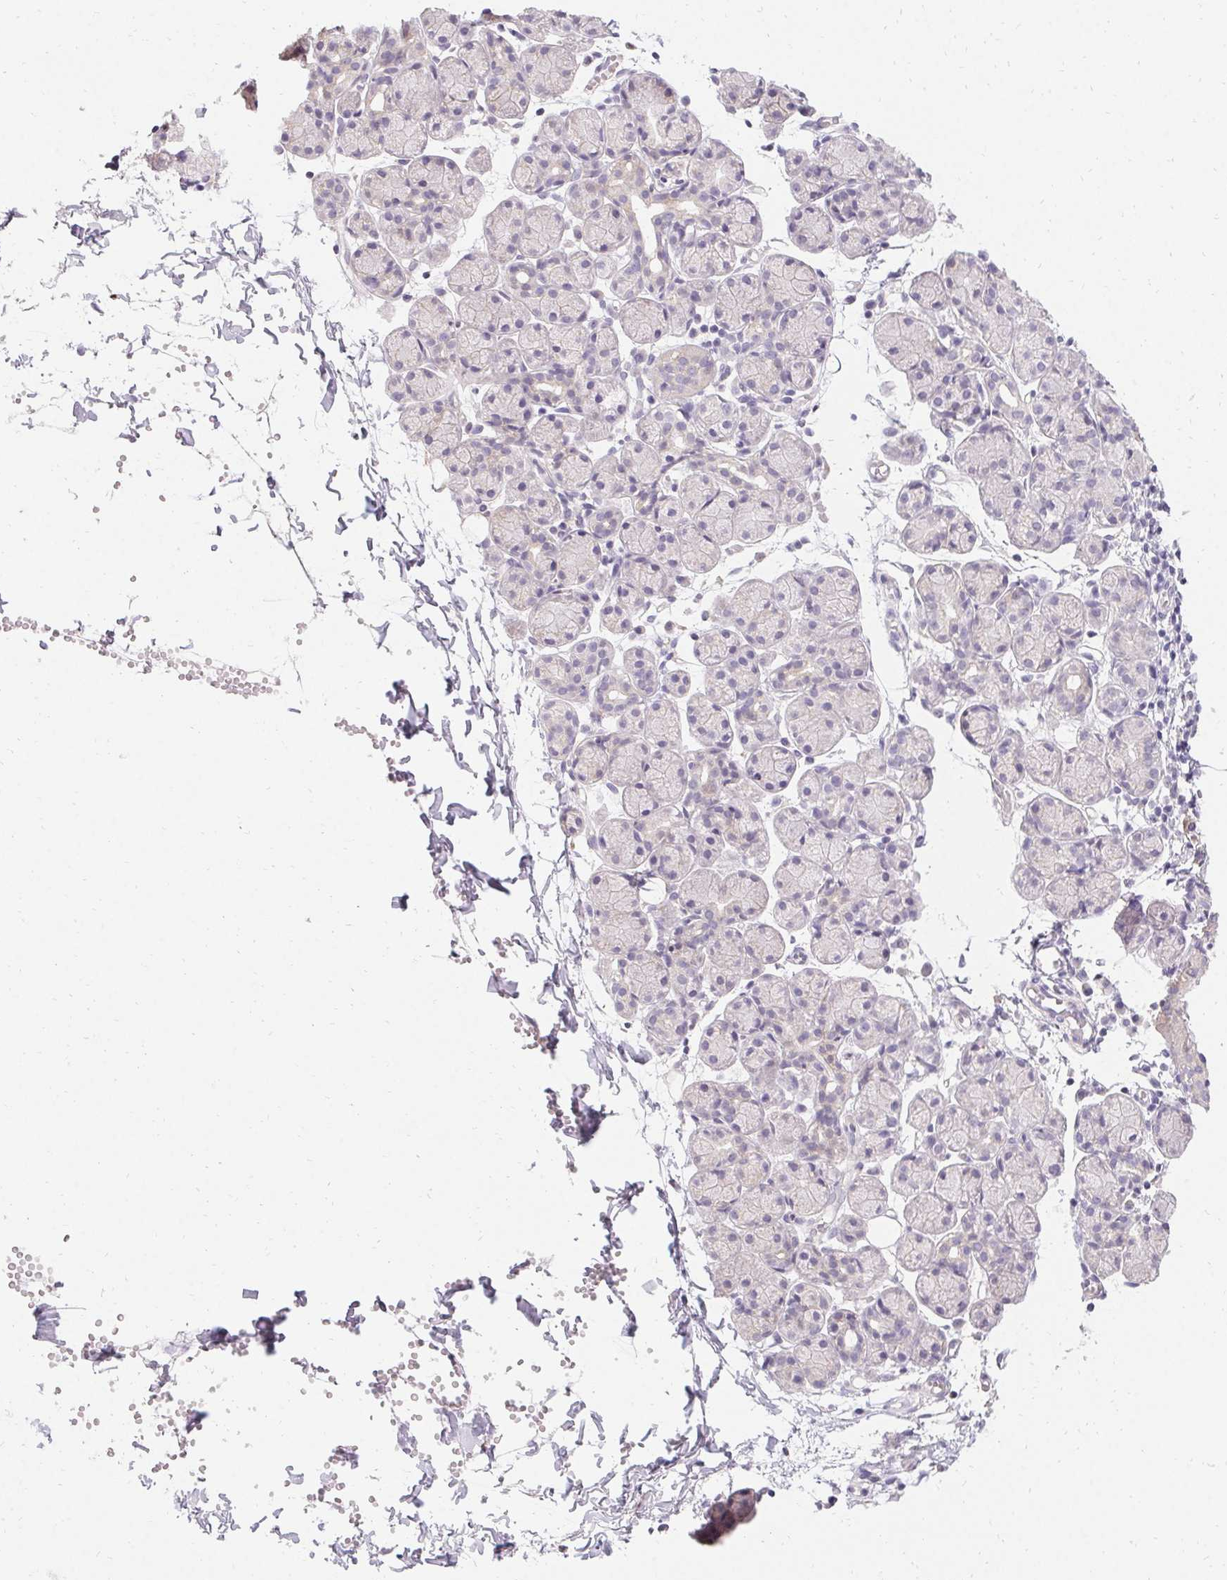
{"staining": {"intensity": "negative", "quantity": "none", "location": "none"}, "tissue": "salivary gland", "cell_type": "Glandular cells", "image_type": "normal", "snomed": [{"axis": "morphology", "description": "Normal tissue, NOS"}, {"axis": "morphology", "description": "Inflammation, NOS"}, {"axis": "topography", "description": "Lymph node"}, {"axis": "topography", "description": "Salivary gland"}], "caption": "High magnification brightfield microscopy of unremarkable salivary gland stained with DAB (3,3'-diaminobenzidine) (brown) and counterstained with hematoxylin (blue): glandular cells show no significant positivity.", "gene": "HSD17B3", "patient": {"sex": "male", "age": 3}}